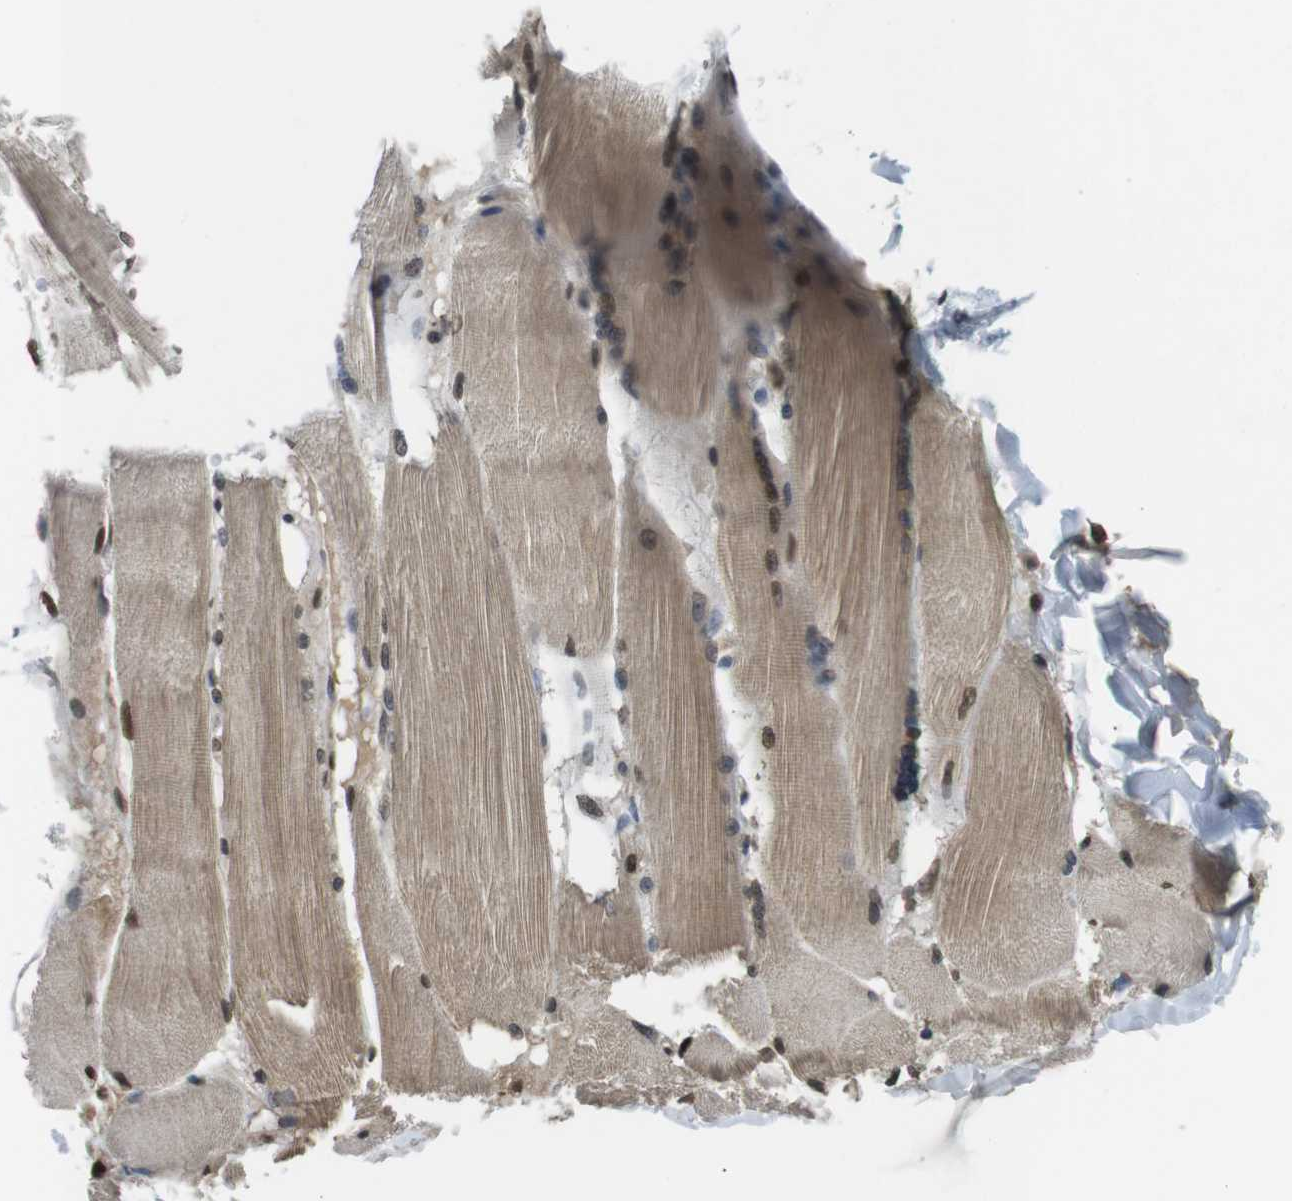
{"staining": {"intensity": "moderate", "quantity": ">75%", "location": "cytoplasmic/membranous,nuclear"}, "tissue": "skeletal muscle", "cell_type": "Myocytes", "image_type": "normal", "snomed": [{"axis": "morphology", "description": "Normal tissue, NOS"}, {"axis": "topography", "description": "Skin"}, {"axis": "topography", "description": "Skeletal muscle"}], "caption": "An immunohistochemistry image of benign tissue is shown. Protein staining in brown highlights moderate cytoplasmic/membranous,nuclear positivity in skeletal muscle within myocytes.", "gene": "MAF", "patient": {"sex": "male", "age": 83}}